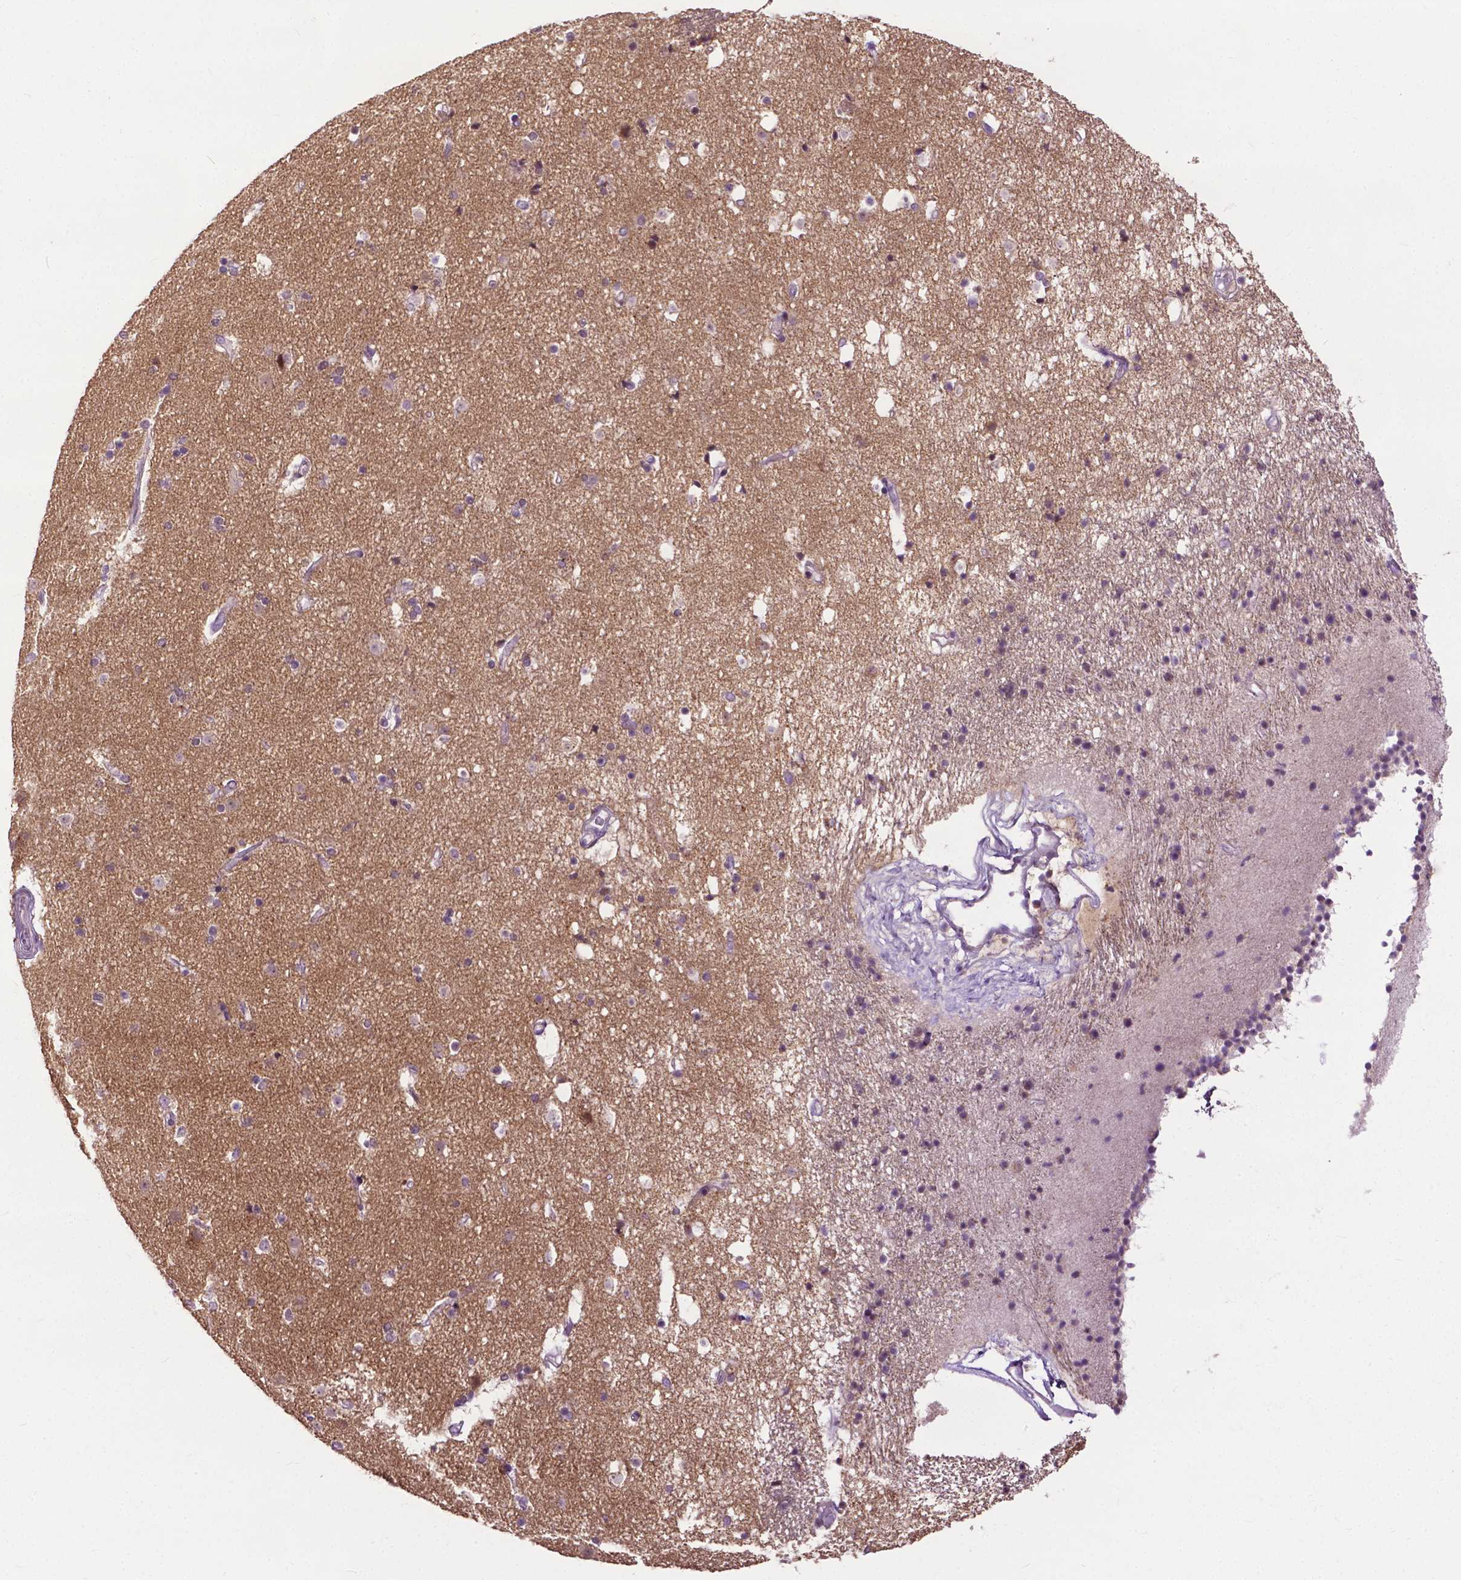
{"staining": {"intensity": "negative", "quantity": "none", "location": "none"}, "tissue": "caudate", "cell_type": "Glial cells", "image_type": "normal", "snomed": [{"axis": "morphology", "description": "Normal tissue, NOS"}, {"axis": "topography", "description": "Lateral ventricle wall"}], "caption": "This is a histopathology image of immunohistochemistry staining of unremarkable caudate, which shows no positivity in glial cells.", "gene": "TTC9B", "patient": {"sex": "female", "age": 71}}